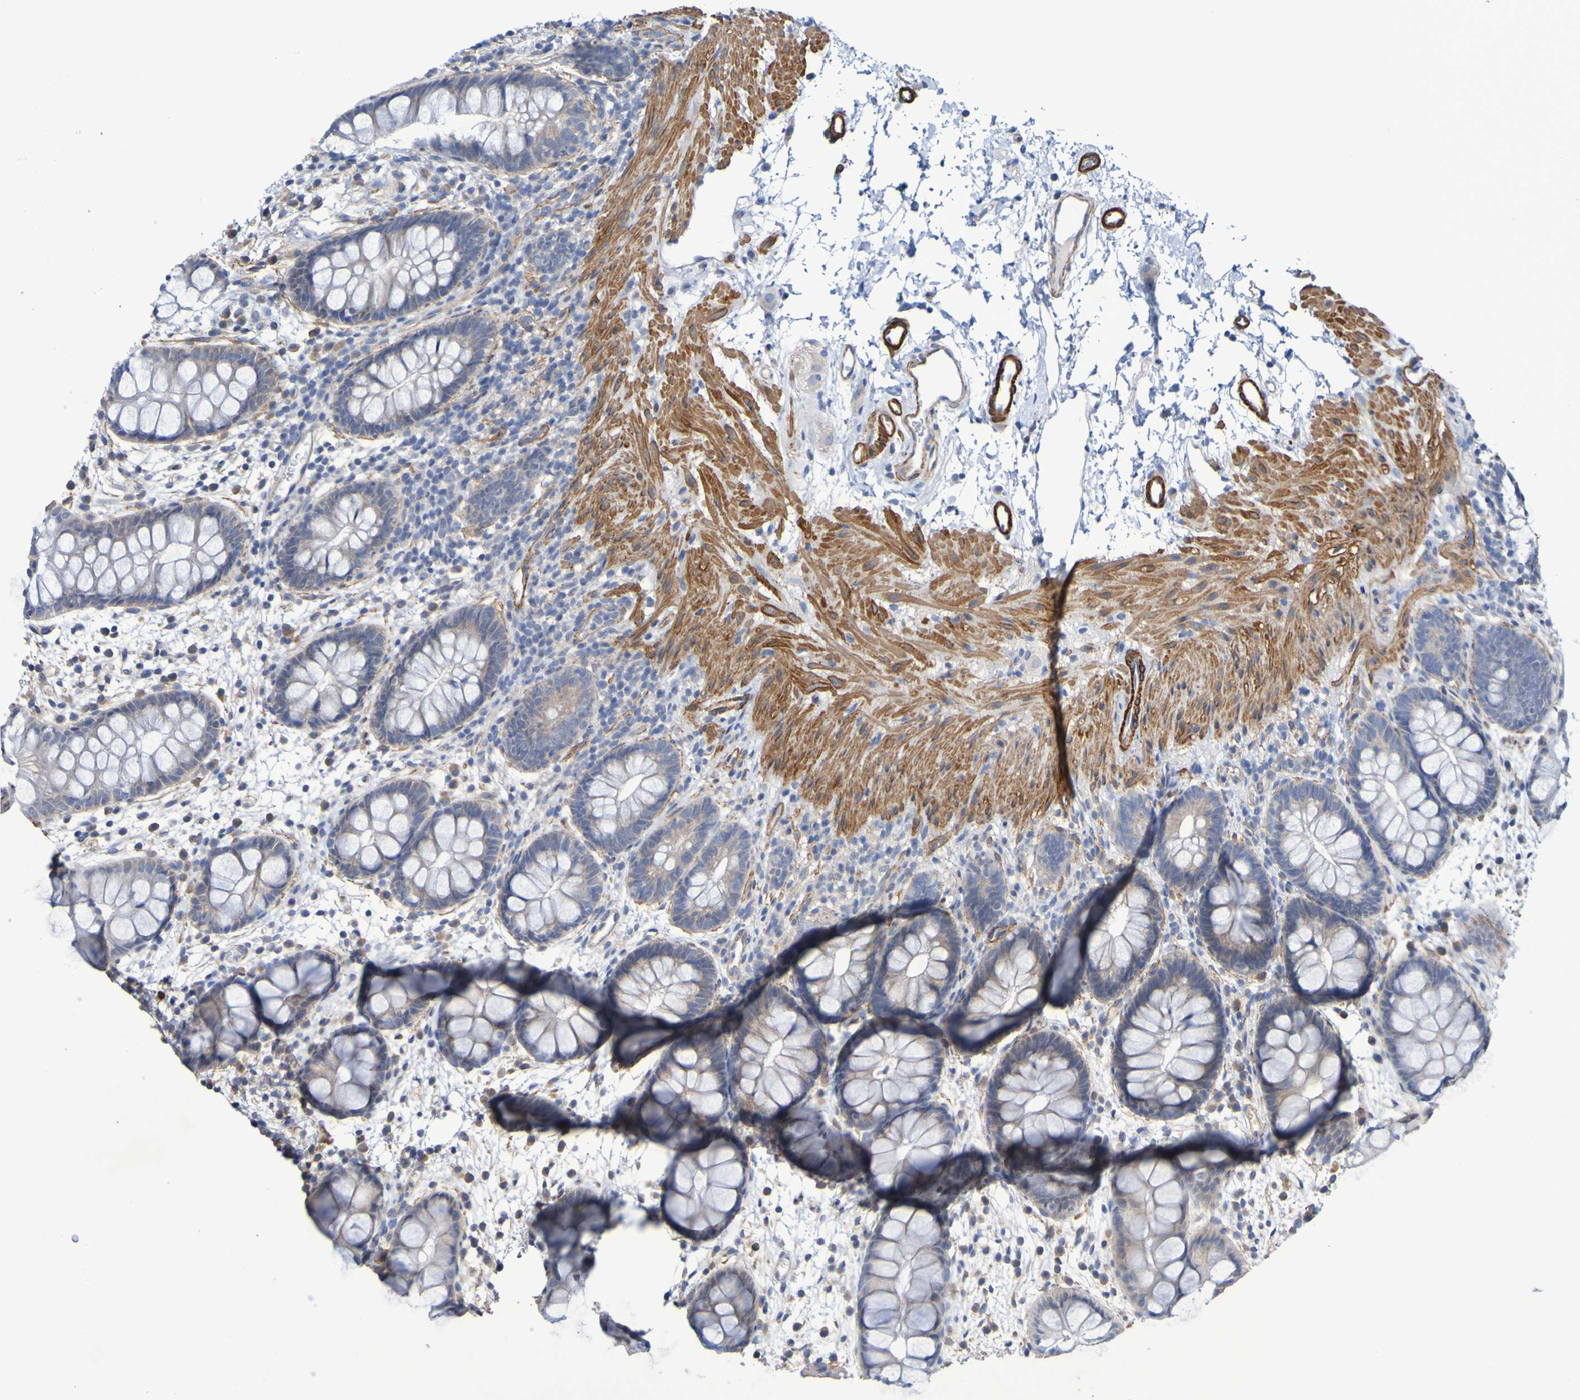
{"staining": {"intensity": "moderate", "quantity": "25%-75%", "location": "cytoplasmic/membranous"}, "tissue": "rectum", "cell_type": "Glandular cells", "image_type": "normal", "snomed": [{"axis": "morphology", "description": "Normal tissue, NOS"}, {"axis": "topography", "description": "Rectum"}], "caption": "This photomicrograph reveals immunohistochemistry staining of unremarkable rectum, with medium moderate cytoplasmic/membranous positivity in about 25%-75% of glandular cells.", "gene": "SRPRB", "patient": {"sex": "female", "age": 24}}